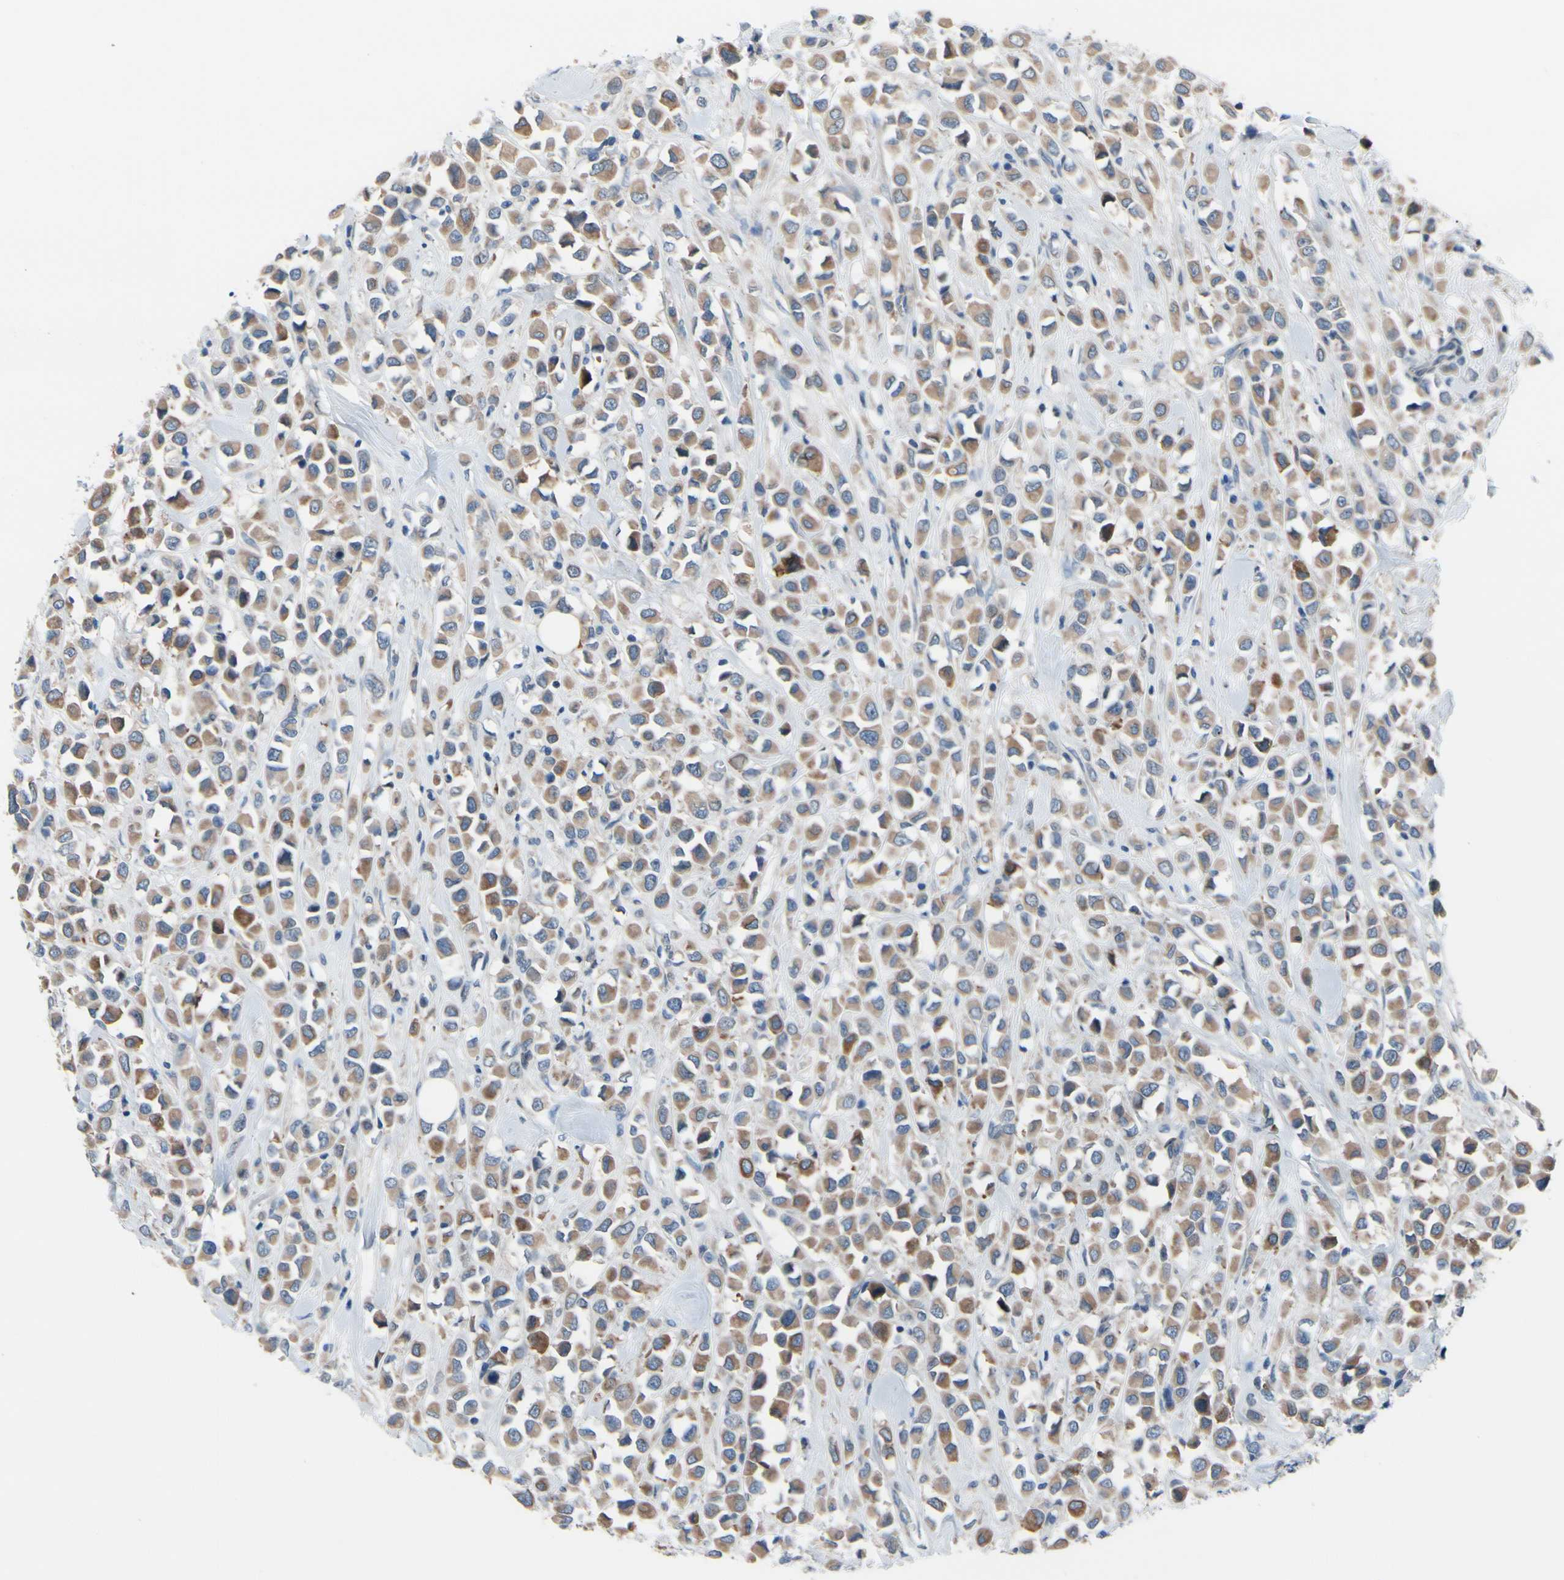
{"staining": {"intensity": "moderate", "quantity": ">75%", "location": "cytoplasmic/membranous"}, "tissue": "breast cancer", "cell_type": "Tumor cells", "image_type": "cancer", "snomed": [{"axis": "morphology", "description": "Duct carcinoma"}, {"axis": "topography", "description": "Breast"}], "caption": "A brown stain labels moderate cytoplasmic/membranous staining of a protein in human breast invasive ductal carcinoma tumor cells.", "gene": "PRXL2A", "patient": {"sex": "female", "age": 61}}